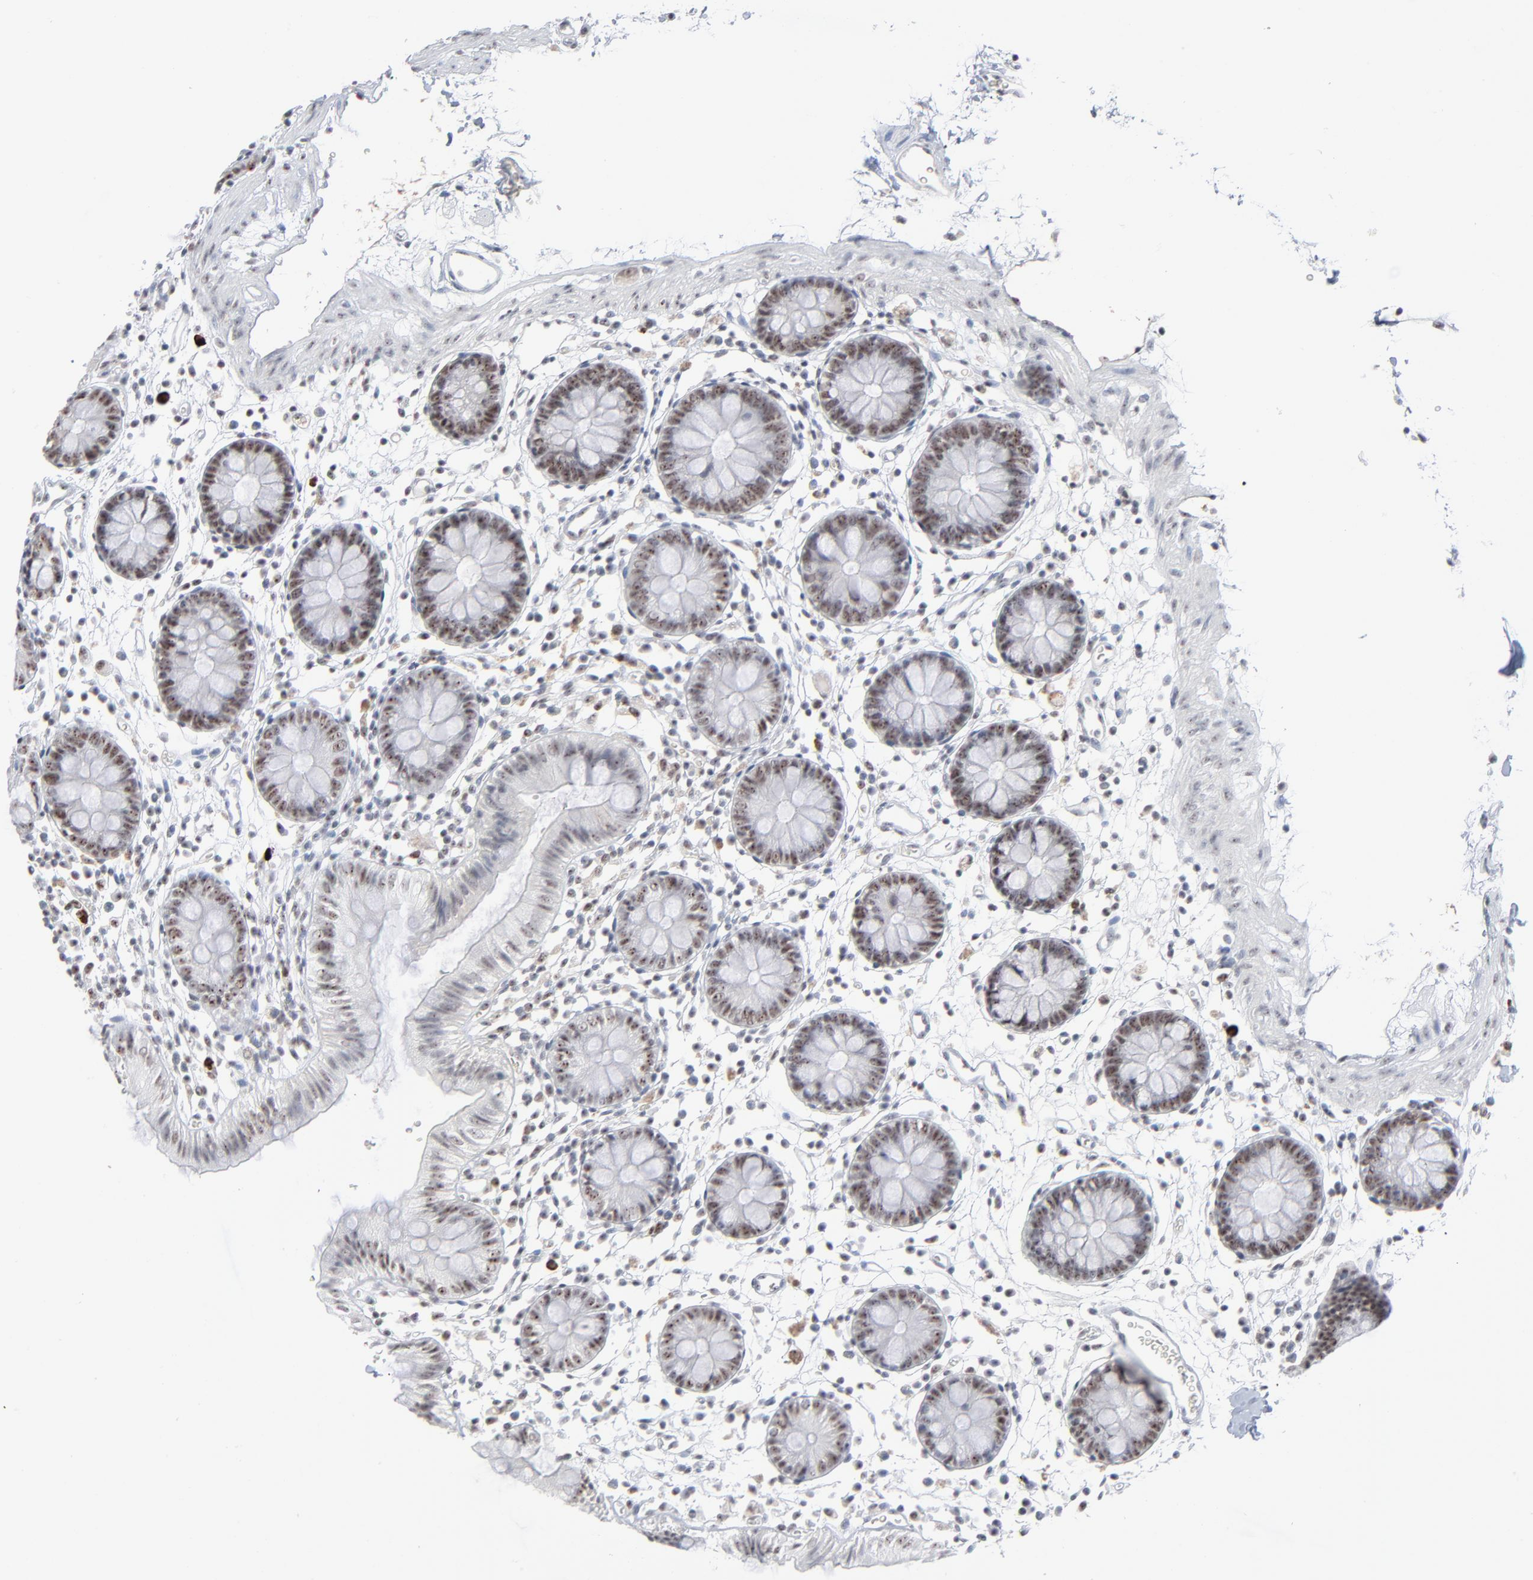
{"staining": {"intensity": "moderate", "quantity": ">75%", "location": "cytoplasmic/membranous"}, "tissue": "colon", "cell_type": "Endothelial cells", "image_type": "normal", "snomed": [{"axis": "morphology", "description": "Normal tissue, NOS"}, {"axis": "topography", "description": "Colon"}], "caption": "Immunohistochemical staining of benign colon demonstrates moderate cytoplasmic/membranous protein positivity in about >75% of endothelial cells. The protein of interest is shown in brown color, while the nuclei are stained blue.", "gene": "MPHOSPH6", "patient": {"sex": "male", "age": 14}}